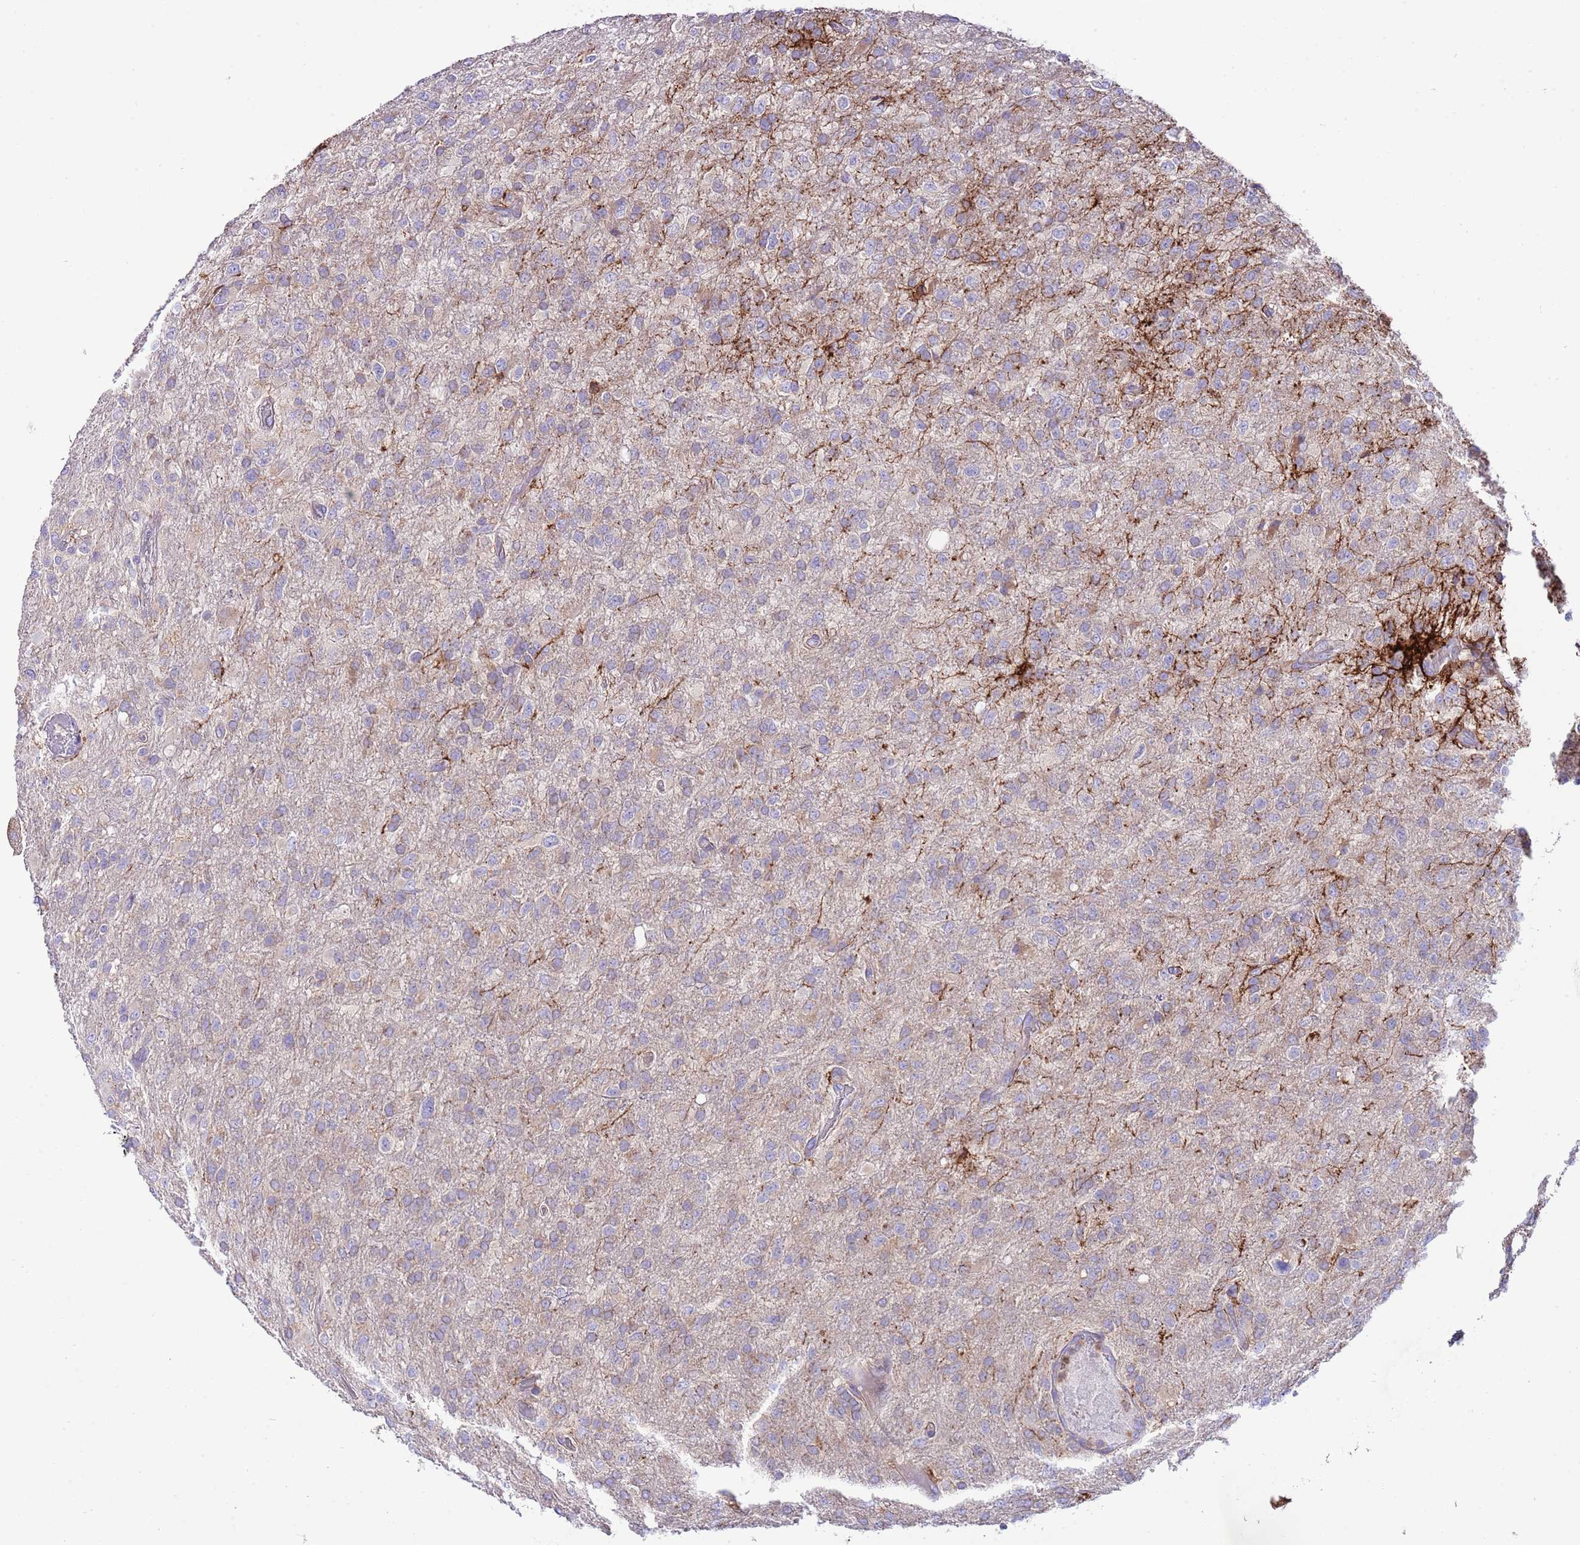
{"staining": {"intensity": "negative", "quantity": "none", "location": "none"}, "tissue": "glioma", "cell_type": "Tumor cells", "image_type": "cancer", "snomed": [{"axis": "morphology", "description": "Glioma, malignant, High grade"}, {"axis": "topography", "description": "Brain"}], "caption": "Glioma stained for a protein using IHC reveals no expression tumor cells.", "gene": "RPS10", "patient": {"sex": "female", "age": 74}}